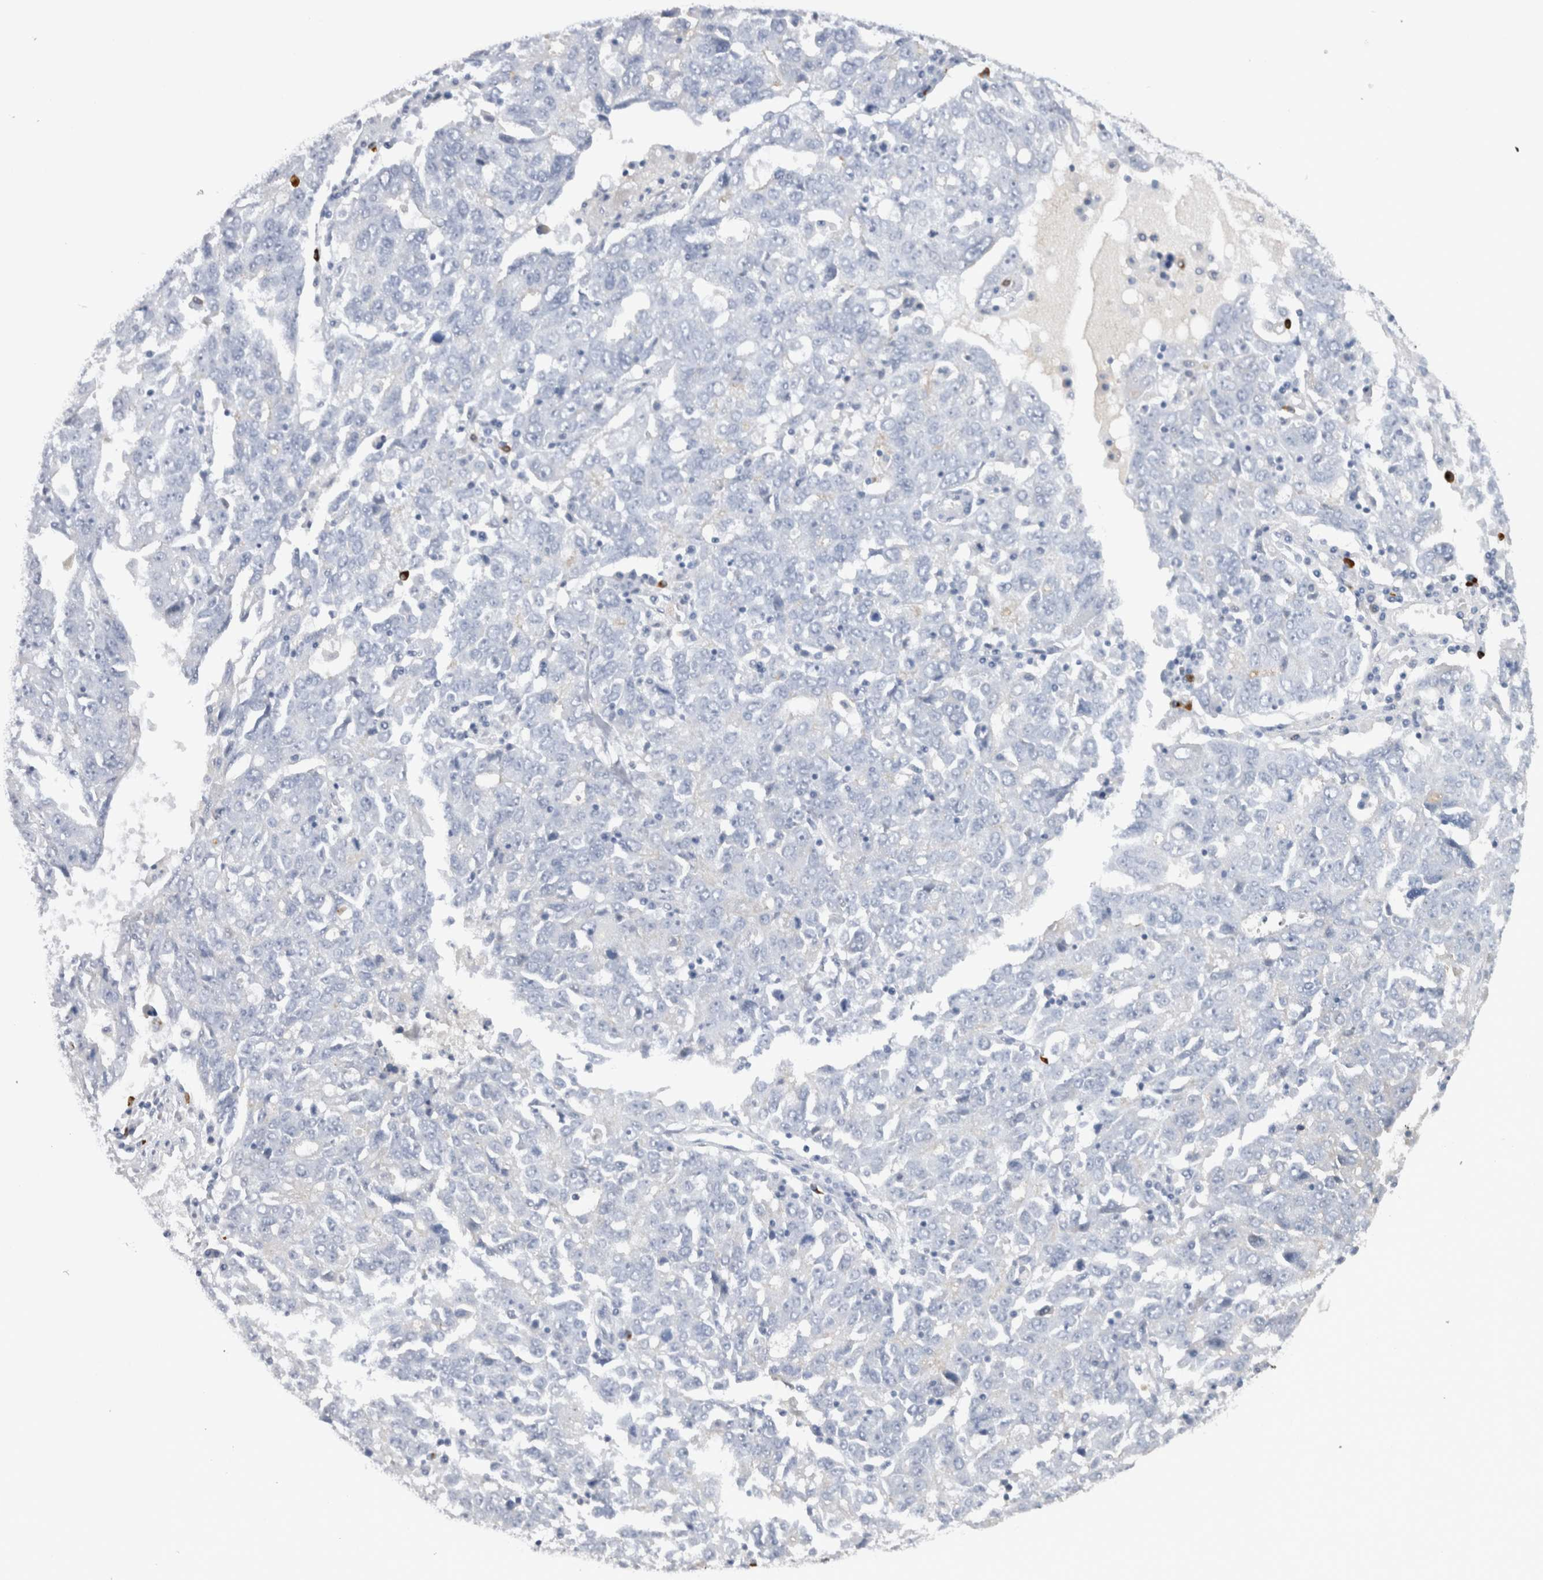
{"staining": {"intensity": "negative", "quantity": "none", "location": "none"}, "tissue": "ovarian cancer", "cell_type": "Tumor cells", "image_type": "cancer", "snomed": [{"axis": "morphology", "description": "Carcinoma, endometroid"}, {"axis": "topography", "description": "Ovary"}], "caption": "An immunohistochemistry (IHC) histopathology image of ovarian cancer (endometroid carcinoma) is shown. There is no staining in tumor cells of ovarian cancer (endometroid carcinoma).", "gene": "CDH17", "patient": {"sex": "female", "age": 62}}